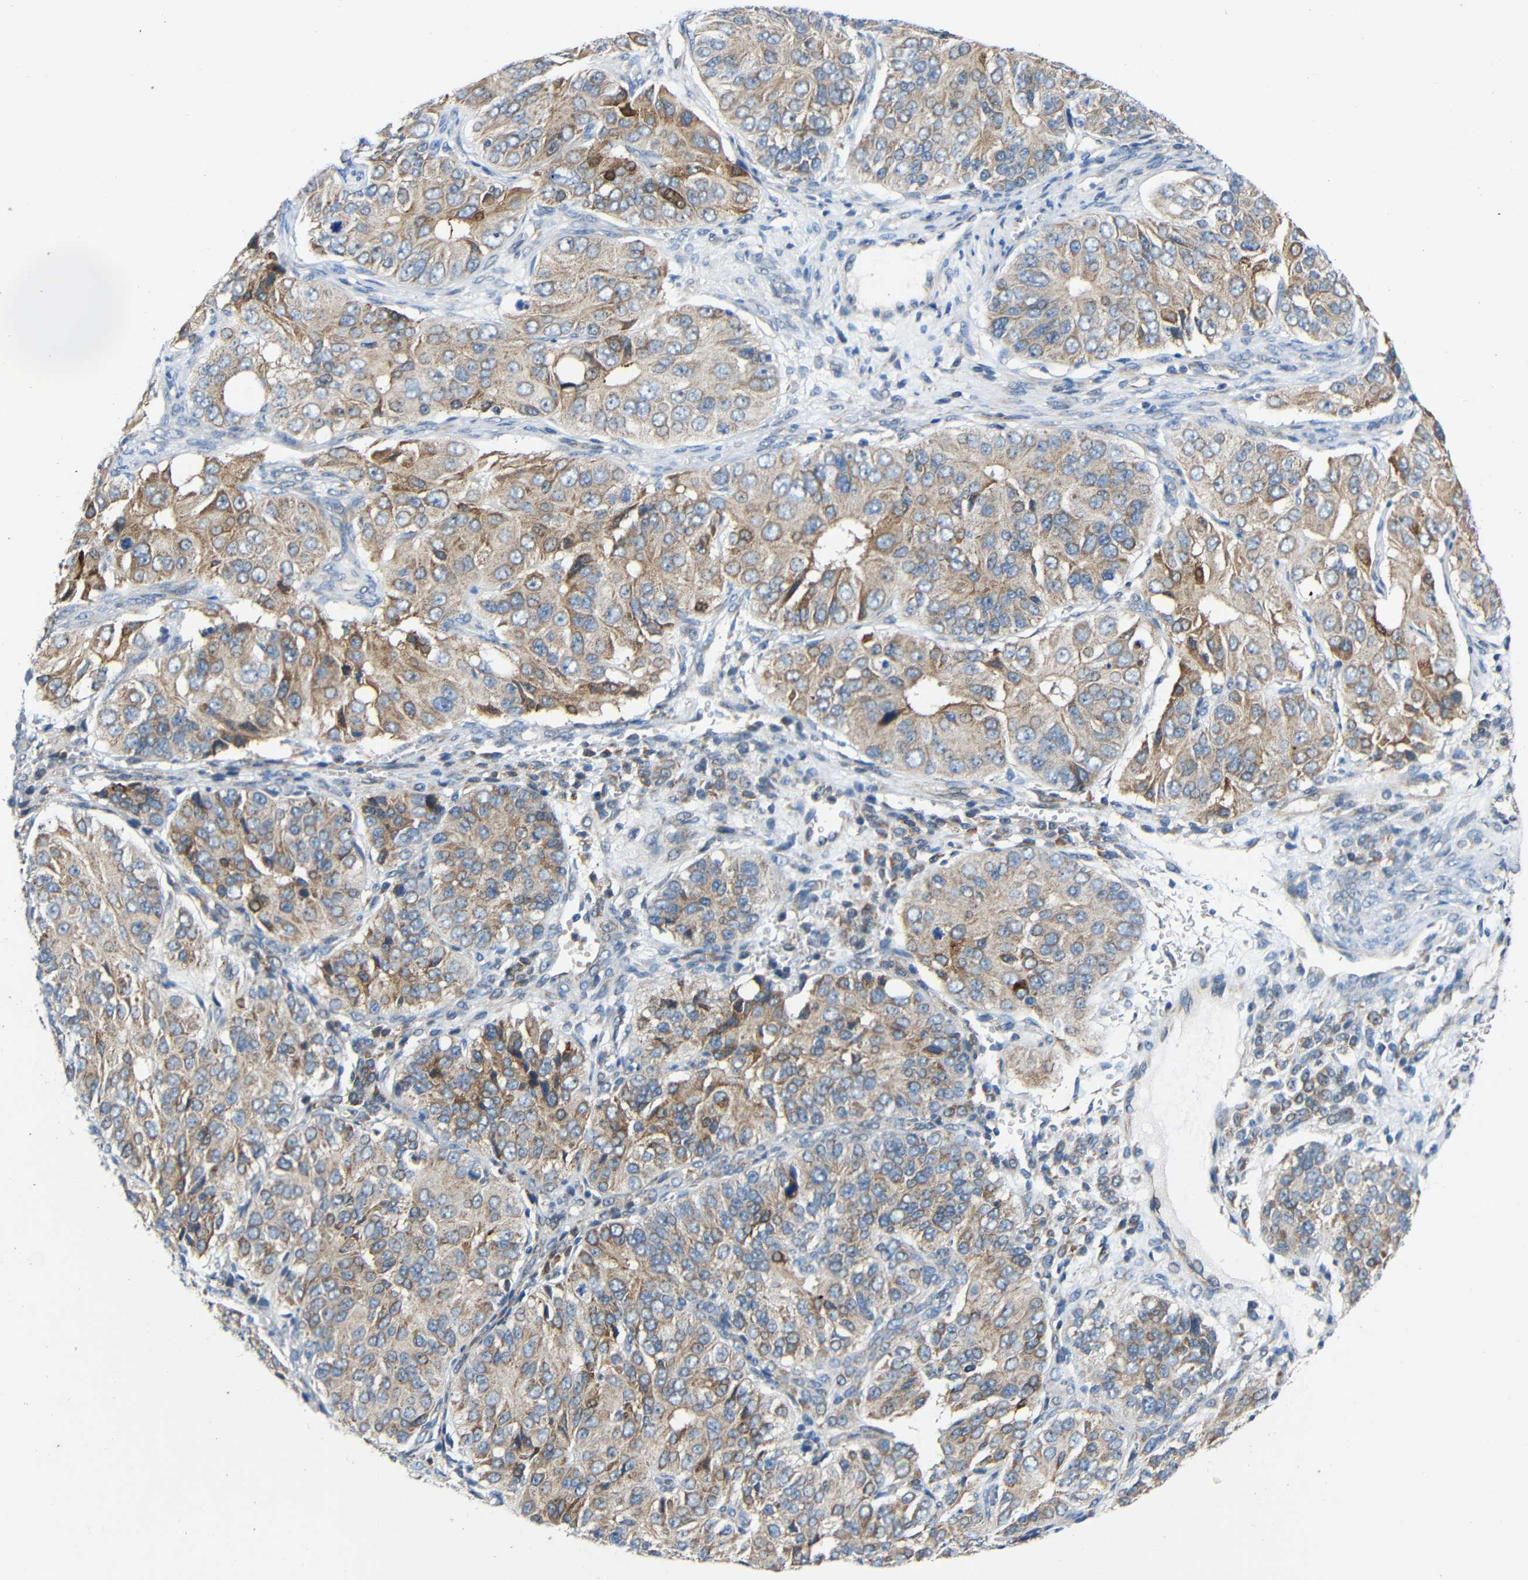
{"staining": {"intensity": "weak", "quantity": ">75%", "location": "cytoplasmic/membranous"}, "tissue": "ovarian cancer", "cell_type": "Tumor cells", "image_type": "cancer", "snomed": [{"axis": "morphology", "description": "Carcinoma, endometroid"}, {"axis": "topography", "description": "Ovary"}], "caption": "High-power microscopy captured an immunohistochemistry image of ovarian endometroid carcinoma, revealing weak cytoplasmic/membranous positivity in approximately >75% of tumor cells.", "gene": "TMEM25", "patient": {"sex": "female", "age": 51}}